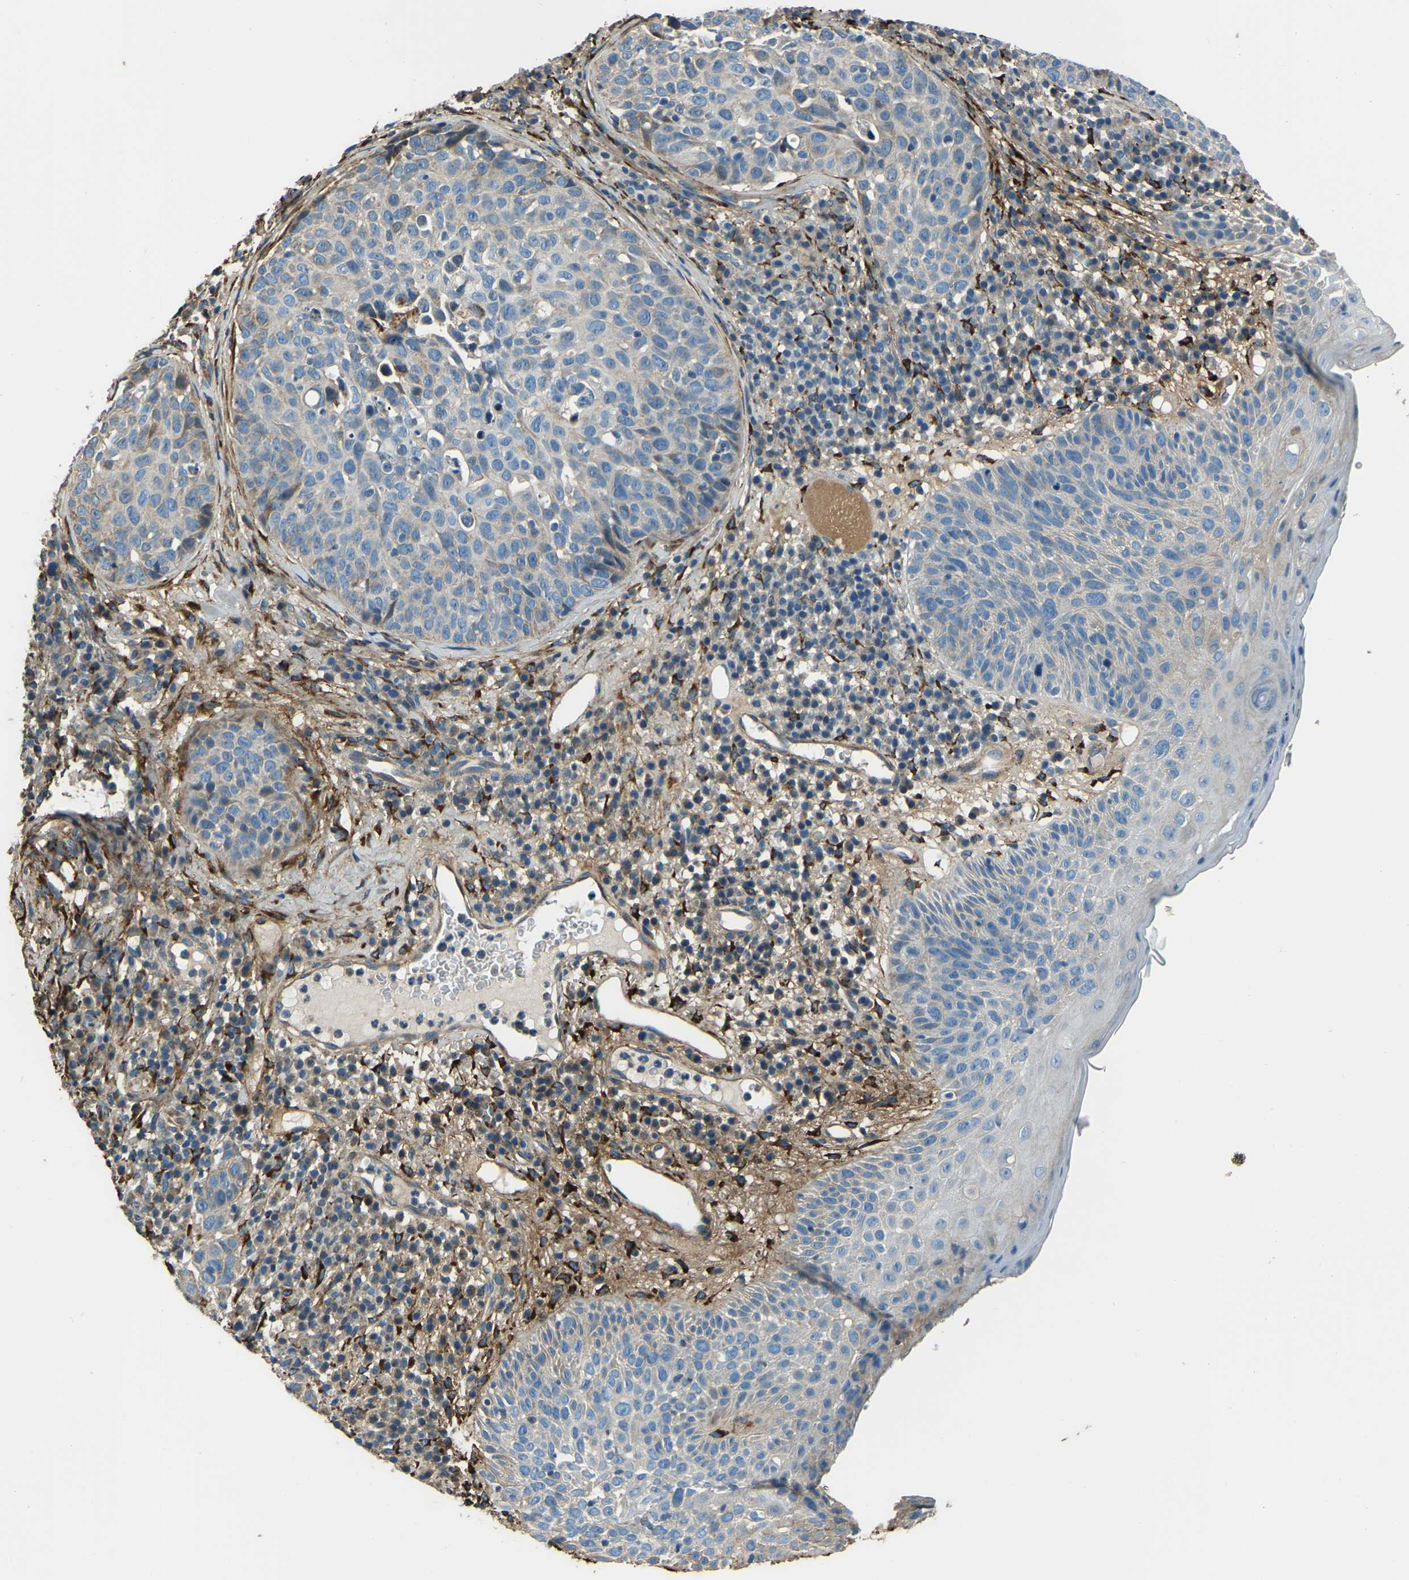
{"staining": {"intensity": "negative", "quantity": "none", "location": "none"}, "tissue": "skin cancer", "cell_type": "Tumor cells", "image_type": "cancer", "snomed": [{"axis": "morphology", "description": "Squamous cell carcinoma in situ, NOS"}, {"axis": "morphology", "description": "Squamous cell carcinoma, NOS"}, {"axis": "topography", "description": "Skin"}], "caption": "There is no significant positivity in tumor cells of skin cancer.", "gene": "COL3A1", "patient": {"sex": "male", "age": 93}}